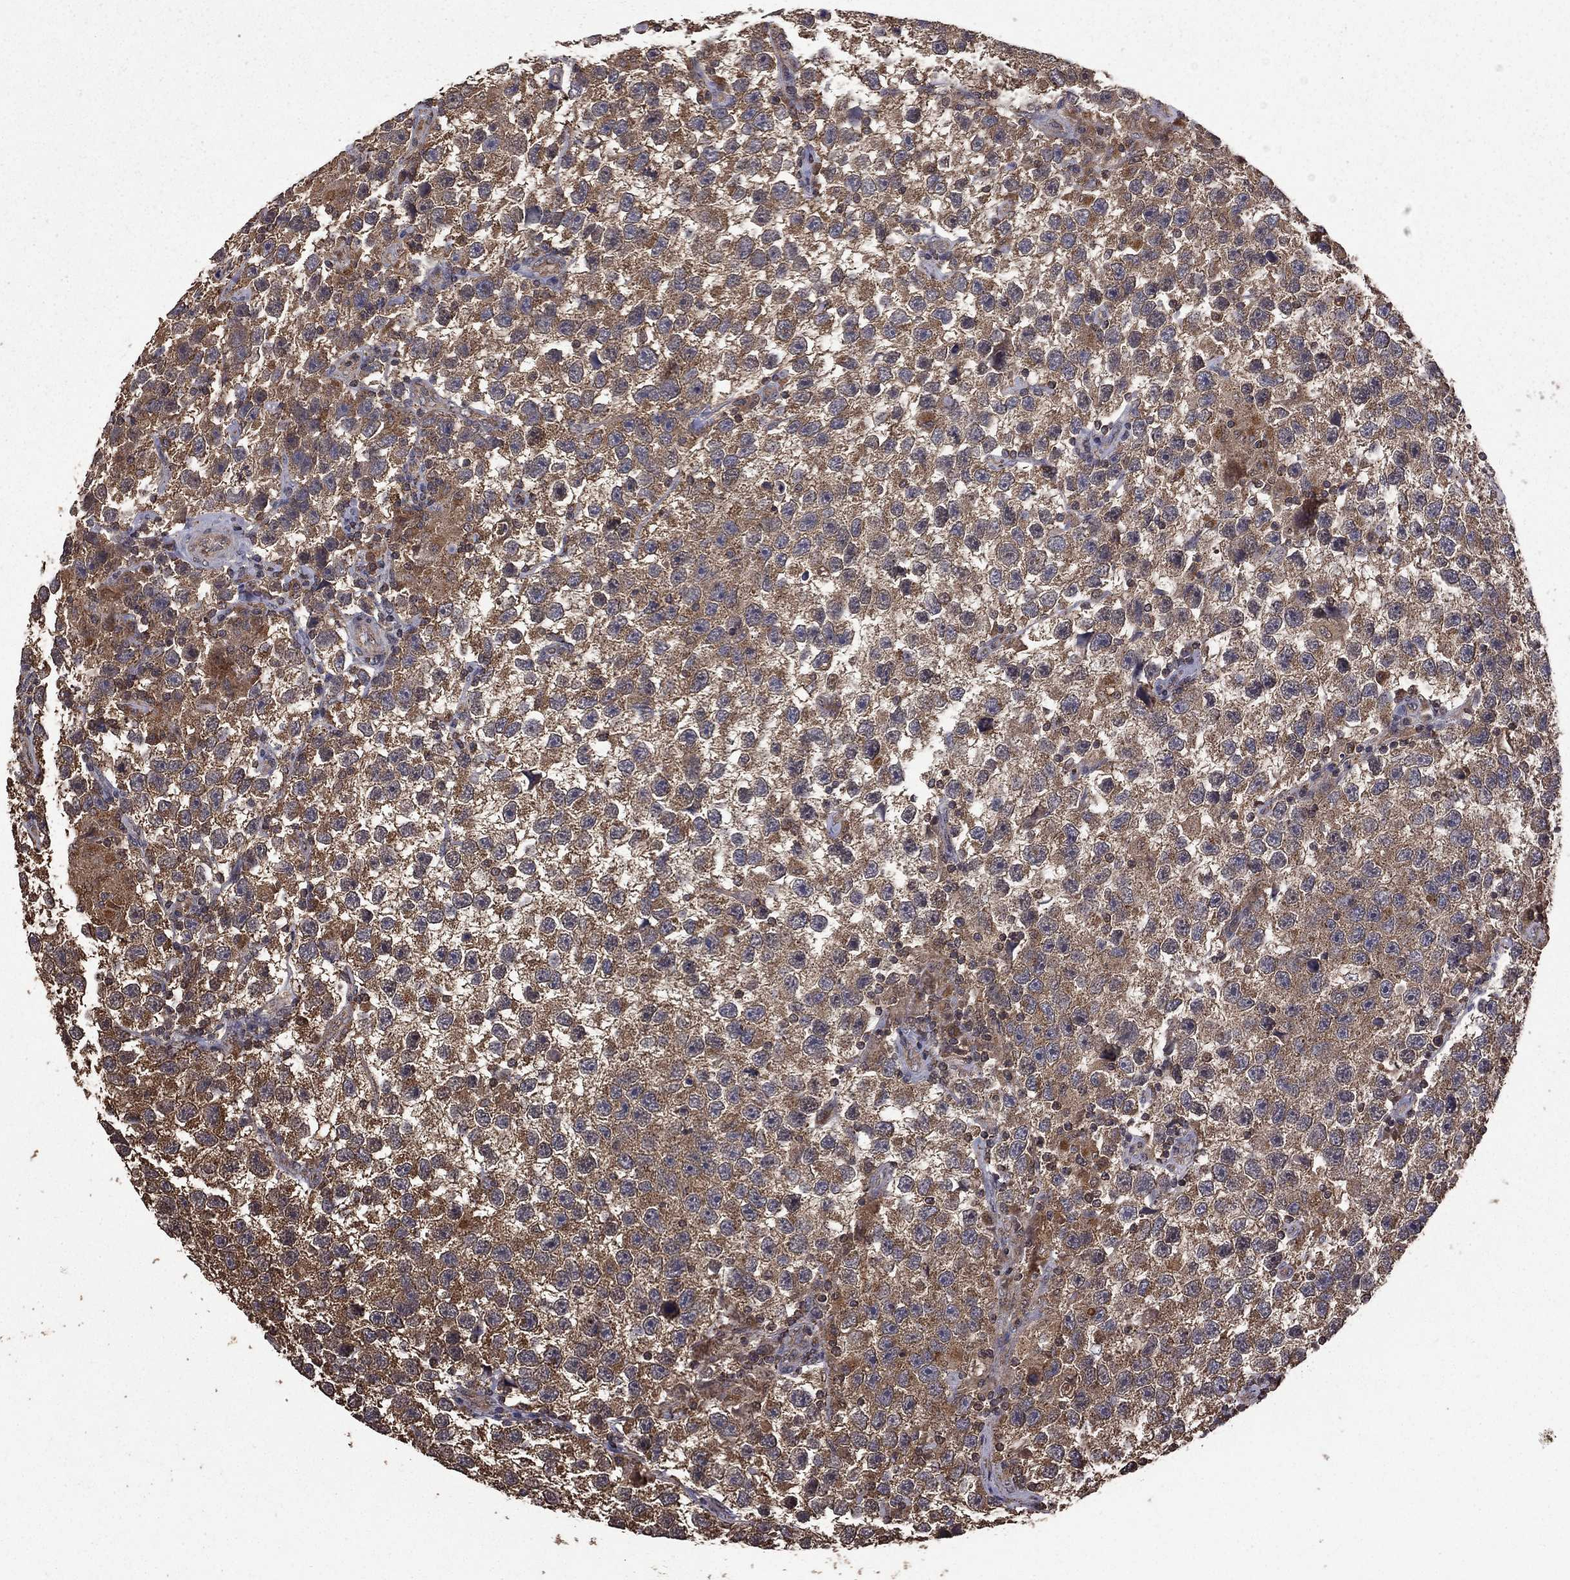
{"staining": {"intensity": "weak", "quantity": "25%-75%", "location": "cytoplasmic/membranous"}, "tissue": "testis cancer", "cell_type": "Tumor cells", "image_type": "cancer", "snomed": [{"axis": "morphology", "description": "Seminoma, NOS"}, {"axis": "topography", "description": "Testis"}], "caption": "Testis cancer (seminoma) stained for a protein exhibits weak cytoplasmic/membranous positivity in tumor cells.", "gene": "BIRC6", "patient": {"sex": "male", "age": 26}}